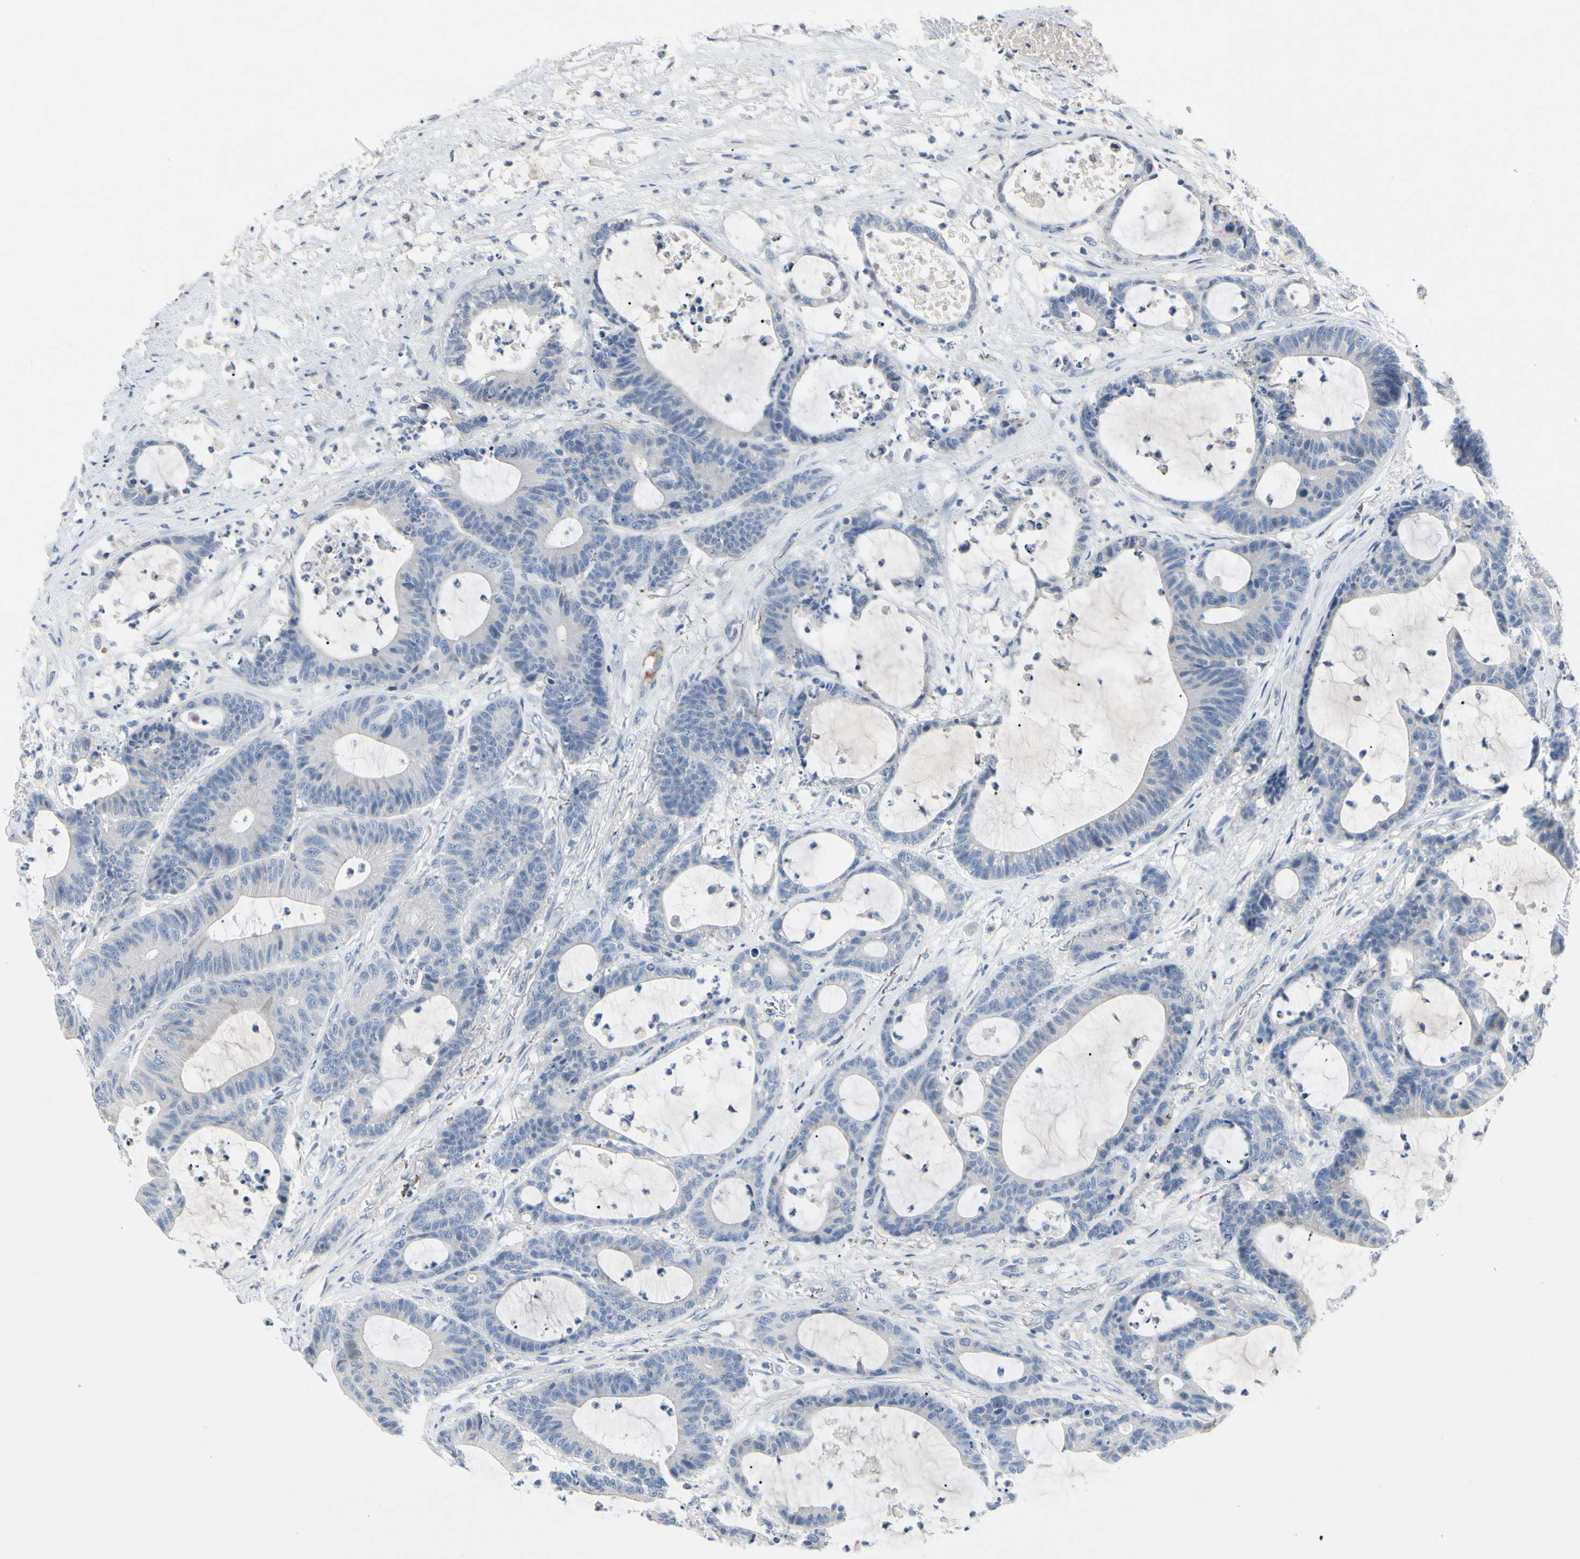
{"staining": {"intensity": "negative", "quantity": "none", "location": "none"}, "tissue": "colorectal cancer", "cell_type": "Tumor cells", "image_type": "cancer", "snomed": [{"axis": "morphology", "description": "Adenocarcinoma, NOS"}, {"axis": "topography", "description": "Colon"}], "caption": "This is an immunohistochemistry photomicrograph of human colorectal adenocarcinoma. There is no expression in tumor cells.", "gene": "ECRG4", "patient": {"sex": "female", "age": 84}}